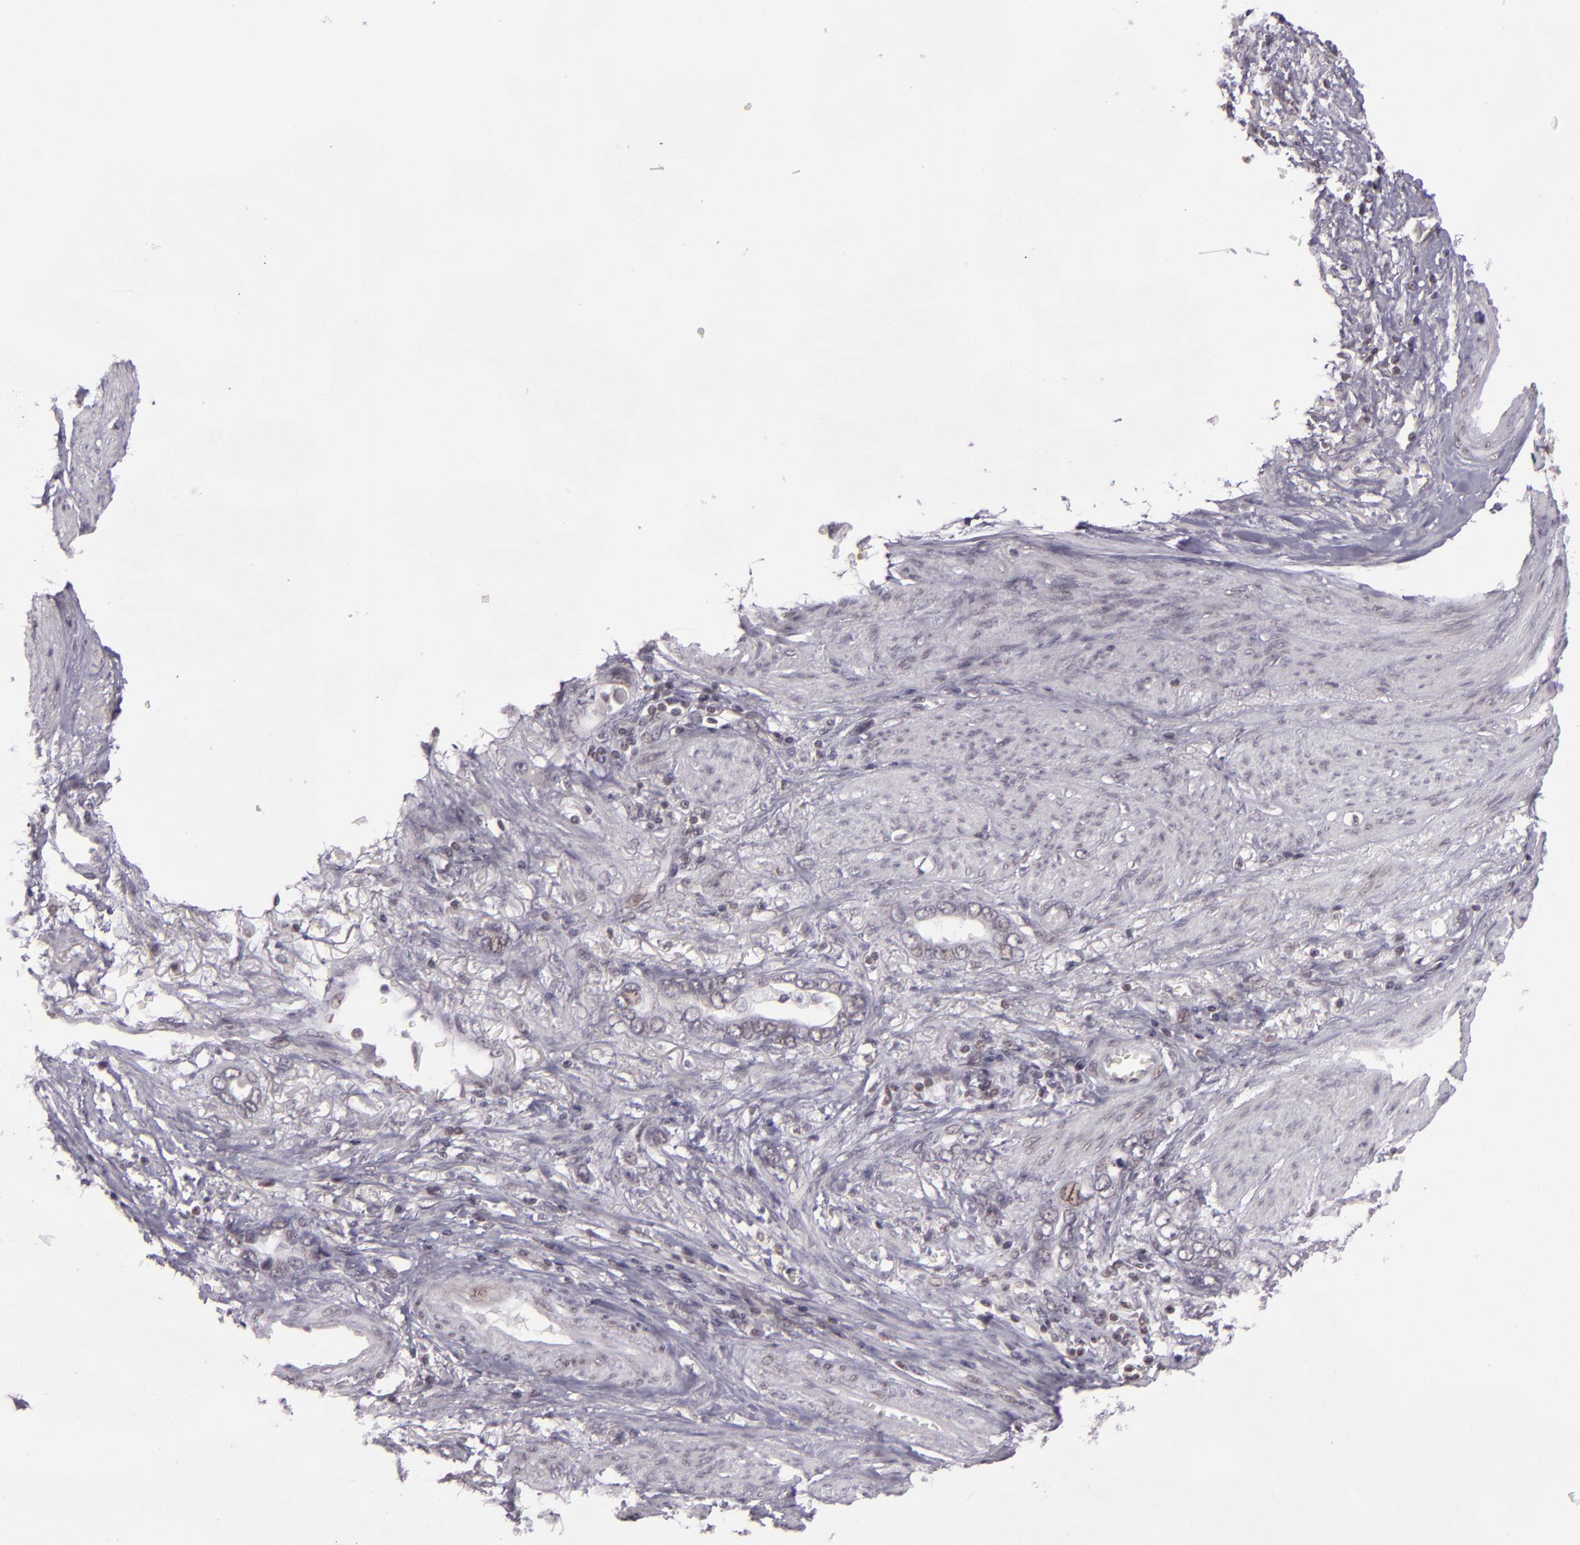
{"staining": {"intensity": "weak", "quantity": "25%-75%", "location": "cytoplasmic/membranous,nuclear"}, "tissue": "stomach cancer", "cell_type": "Tumor cells", "image_type": "cancer", "snomed": [{"axis": "morphology", "description": "Adenocarcinoma, NOS"}, {"axis": "topography", "description": "Stomach"}], "caption": "DAB (3,3'-diaminobenzidine) immunohistochemical staining of stomach cancer (adenocarcinoma) reveals weak cytoplasmic/membranous and nuclear protein staining in about 25%-75% of tumor cells.", "gene": "ZFX", "patient": {"sex": "male", "age": 78}}